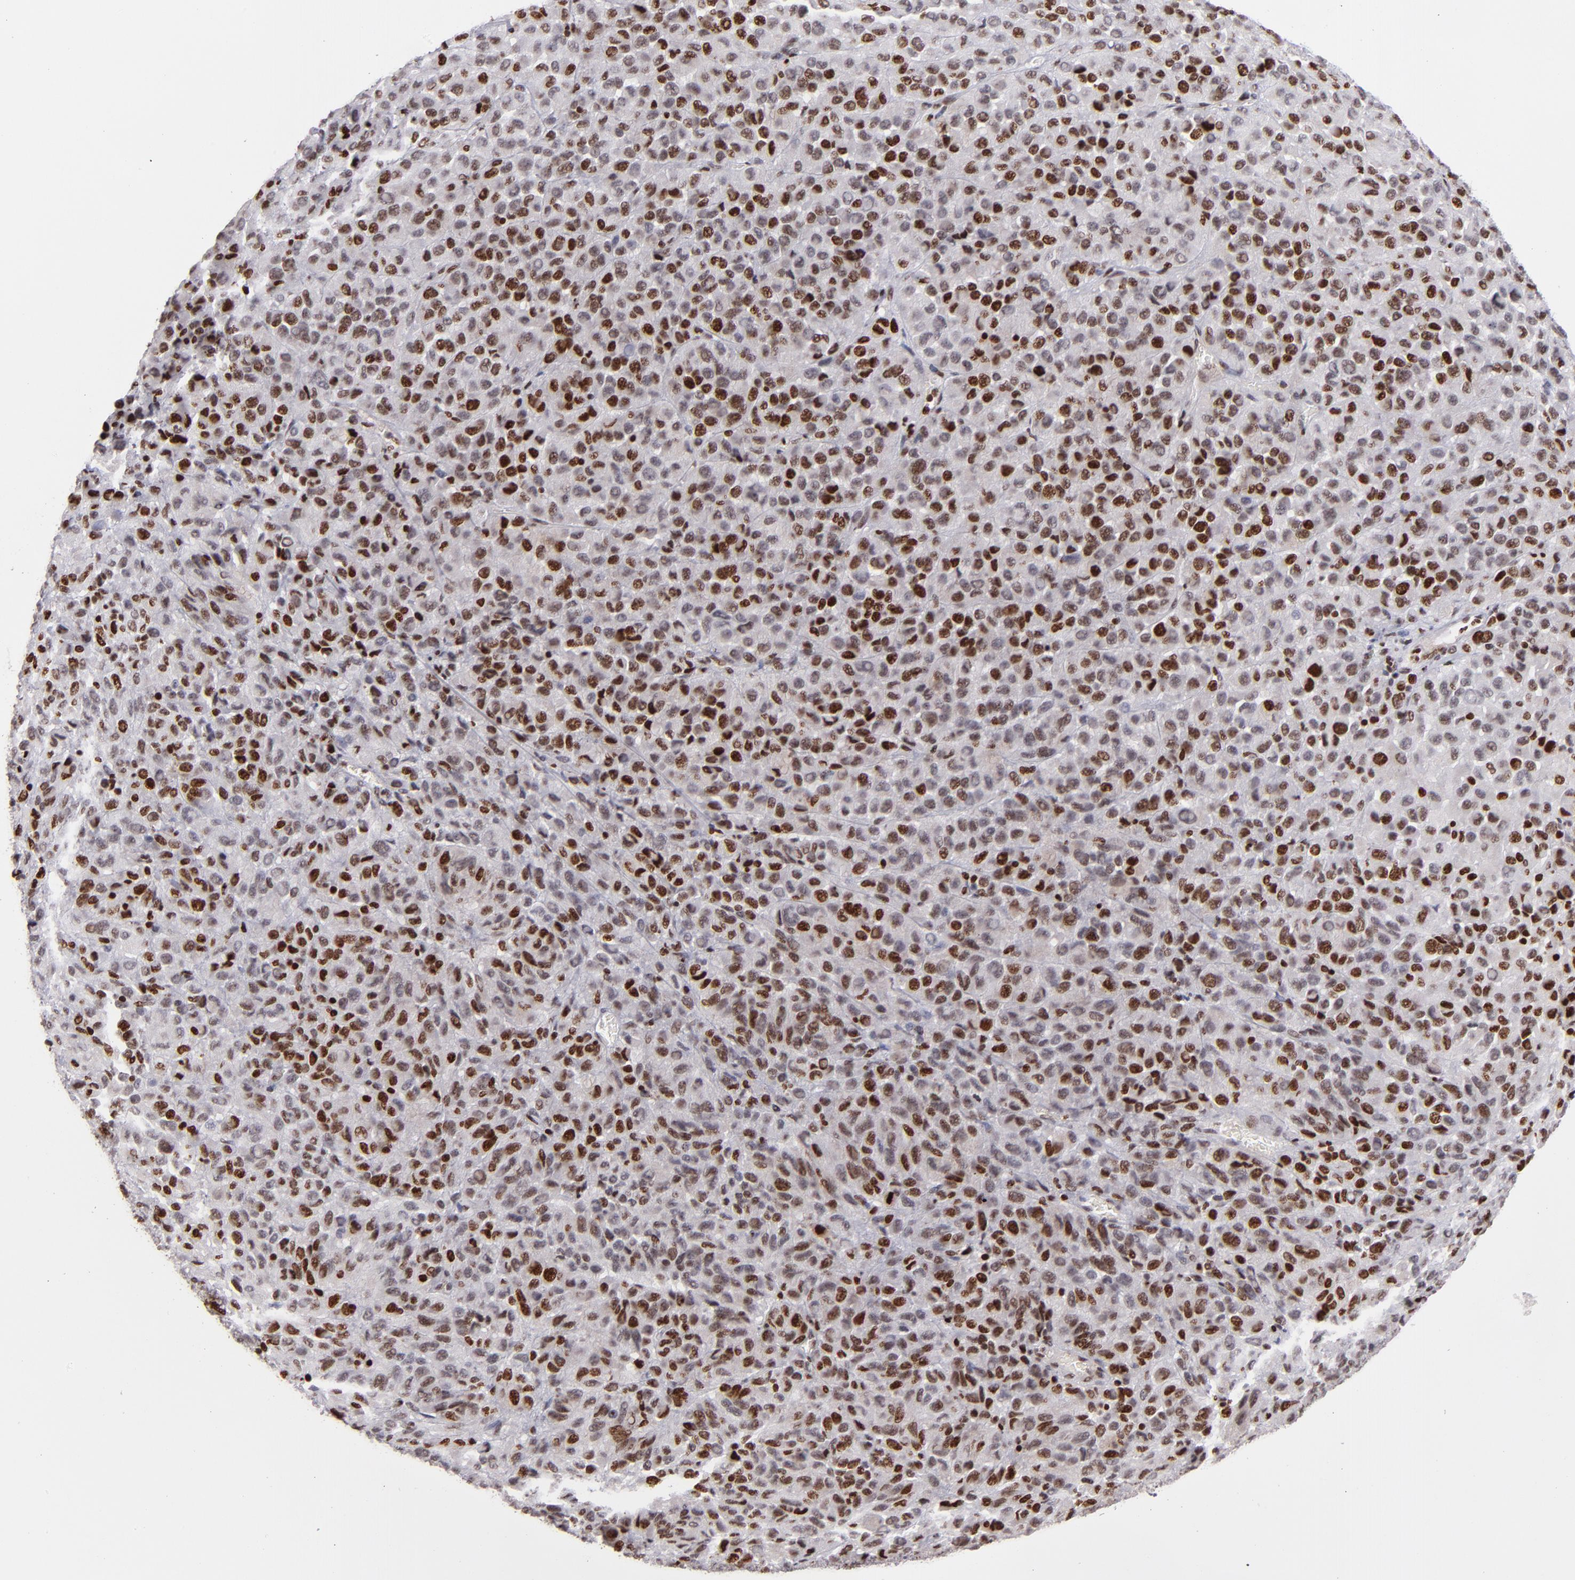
{"staining": {"intensity": "strong", "quantity": "25%-75%", "location": "nuclear"}, "tissue": "melanoma", "cell_type": "Tumor cells", "image_type": "cancer", "snomed": [{"axis": "morphology", "description": "Malignant melanoma, Metastatic site"}, {"axis": "topography", "description": "Lung"}], "caption": "A brown stain shows strong nuclear expression of a protein in human melanoma tumor cells. (DAB (3,3'-diaminobenzidine) IHC, brown staining for protein, blue staining for nuclei).", "gene": "POLA1", "patient": {"sex": "male", "age": 64}}